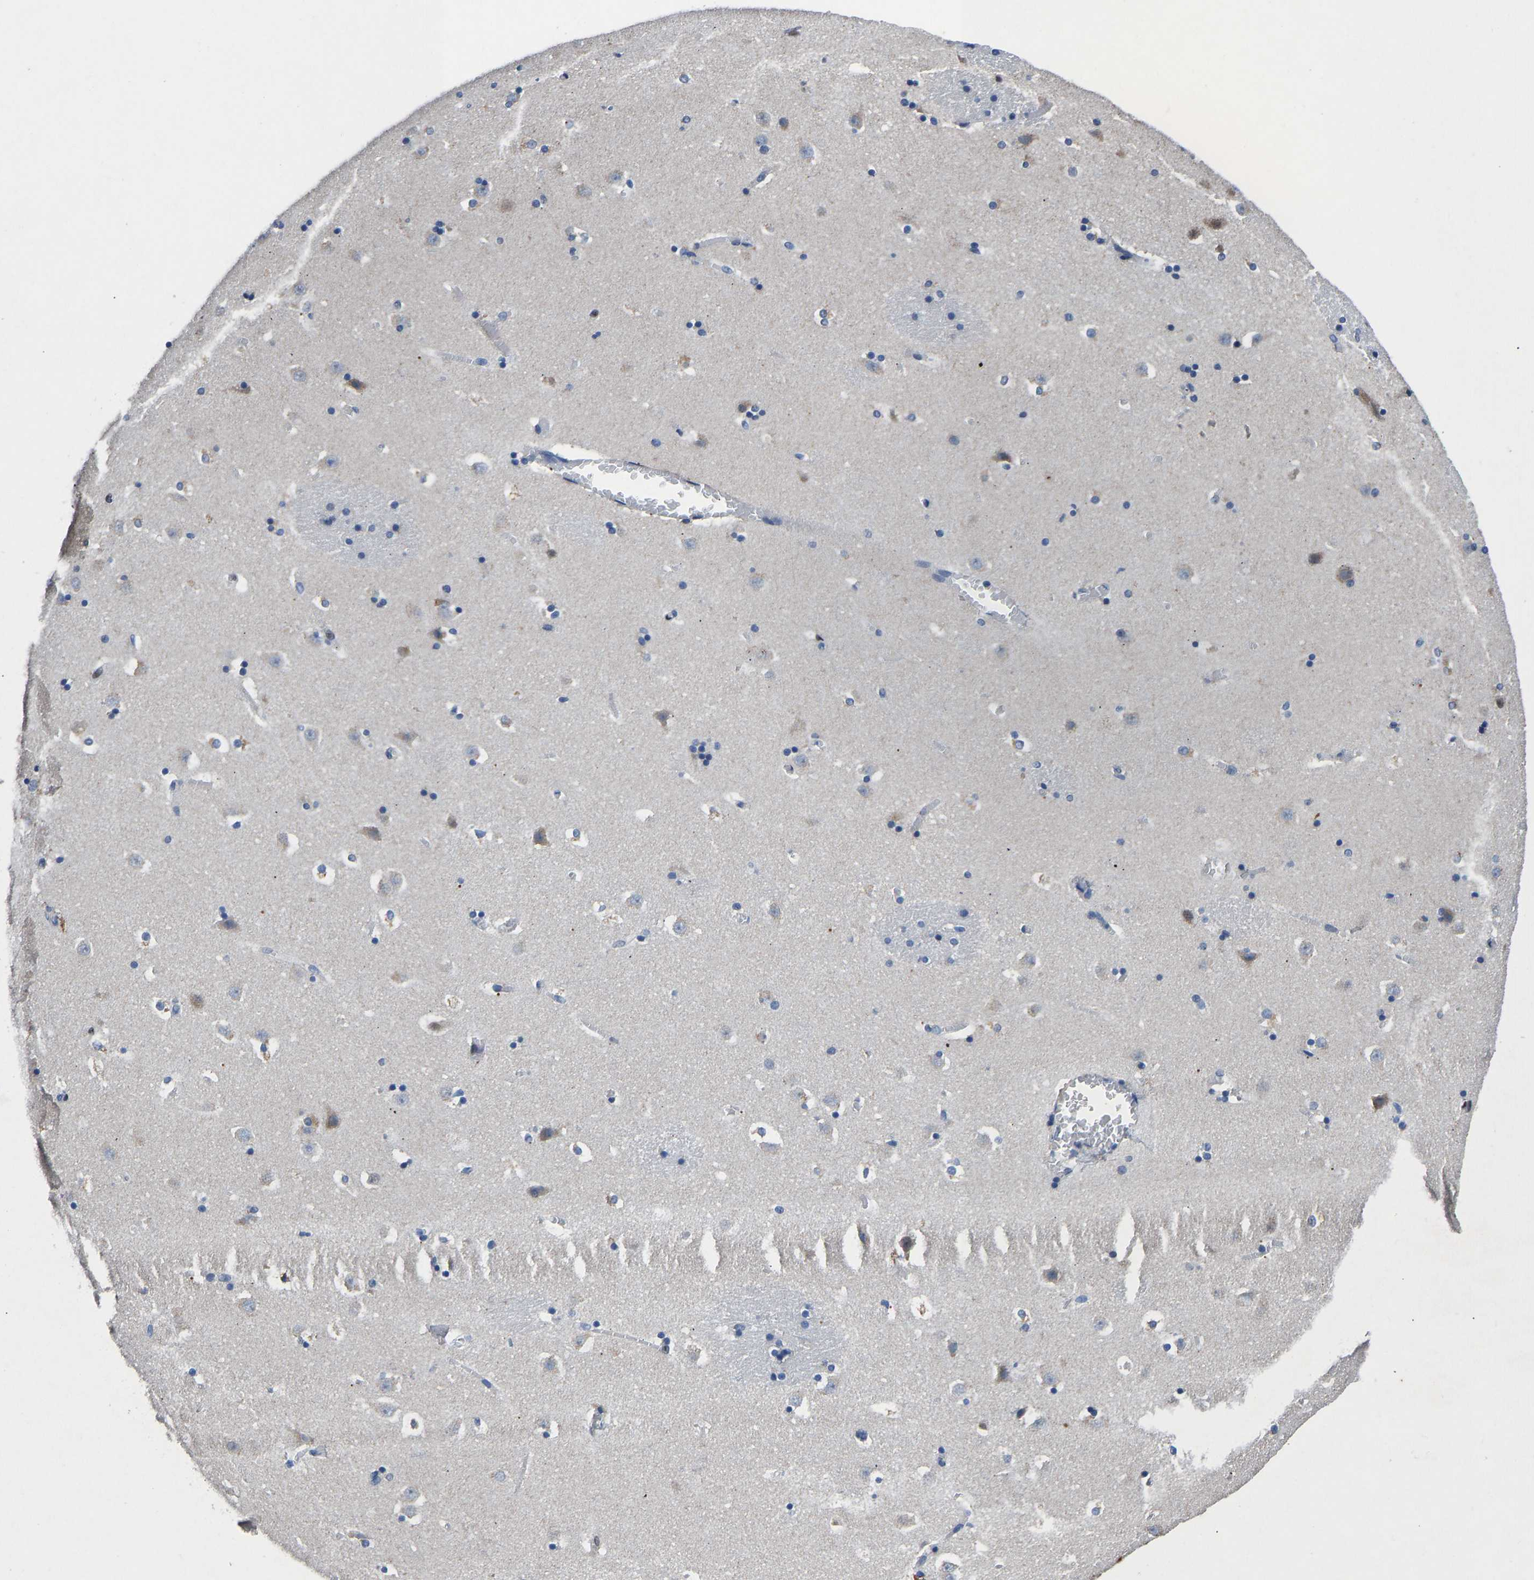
{"staining": {"intensity": "weak", "quantity": "<25%", "location": "cytoplasmic/membranous"}, "tissue": "caudate", "cell_type": "Glial cells", "image_type": "normal", "snomed": [{"axis": "morphology", "description": "Normal tissue, NOS"}, {"axis": "topography", "description": "Lateral ventricle wall"}], "caption": "An immunohistochemistry micrograph of benign caudate is shown. There is no staining in glial cells of caudate. Nuclei are stained in blue.", "gene": "EGR1", "patient": {"sex": "male", "age": 45}}